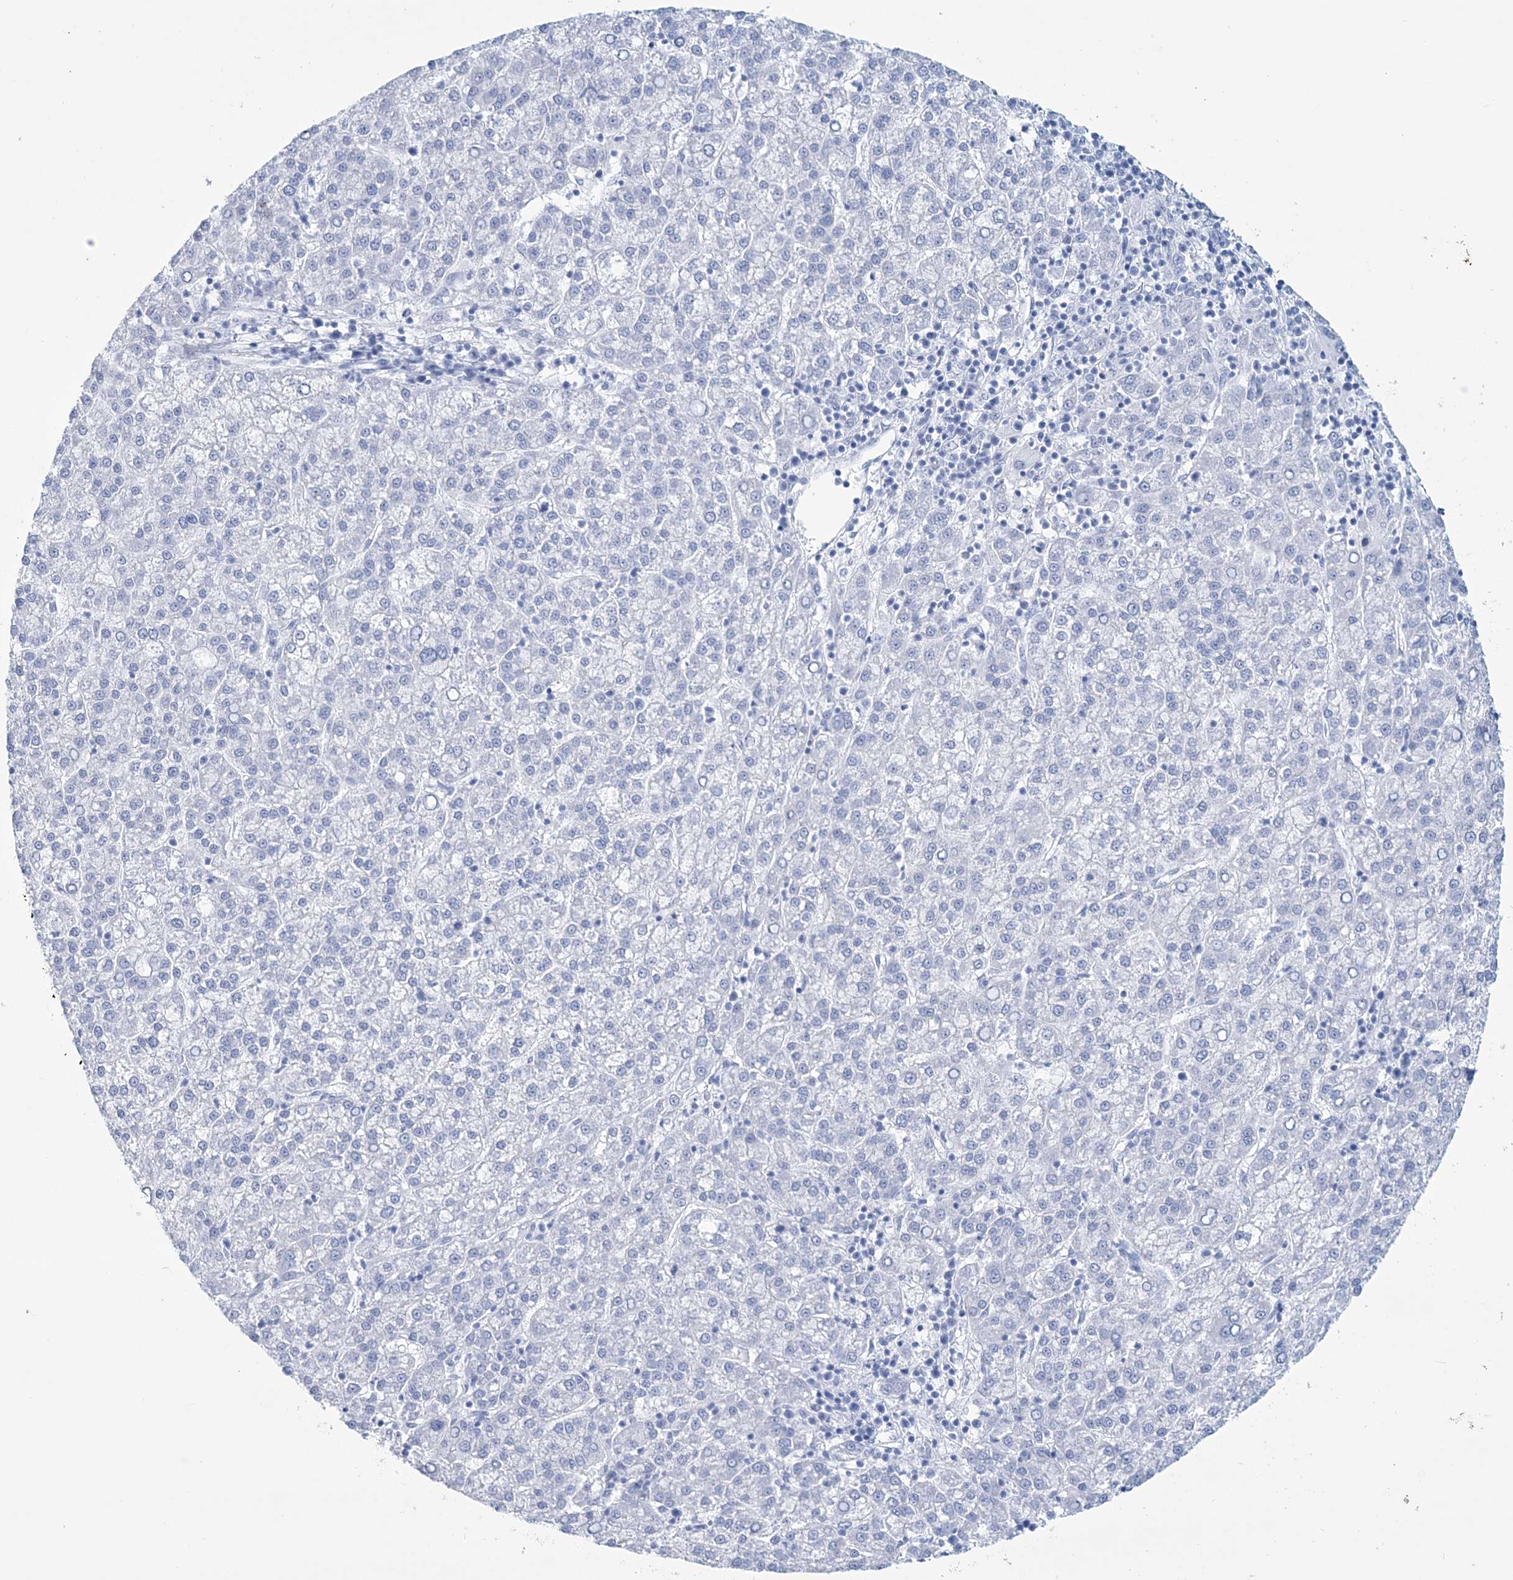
{"staining": {"intensity": "negative", "quantity": "none", "location": "none"}, "tissue": "liver cancer", "cell_type": "Tumor cells", "image_type": "cancer", "snomed": [{"axis": "morphology", "description": "Carcinoma, Hepatocellular, NOS"}, {"axis": "topography", "description": "Liver"}], "caption": "IHC photomicrograph of human liver cancer stained for a protein (brown), which exhibits no staining in tumor cells. (Brightfield microscopy of DAB immunohistochemistry (IHC) at high magnification).", "gene": "DPCD", "patient": {"sex": "female", "age": 58}}